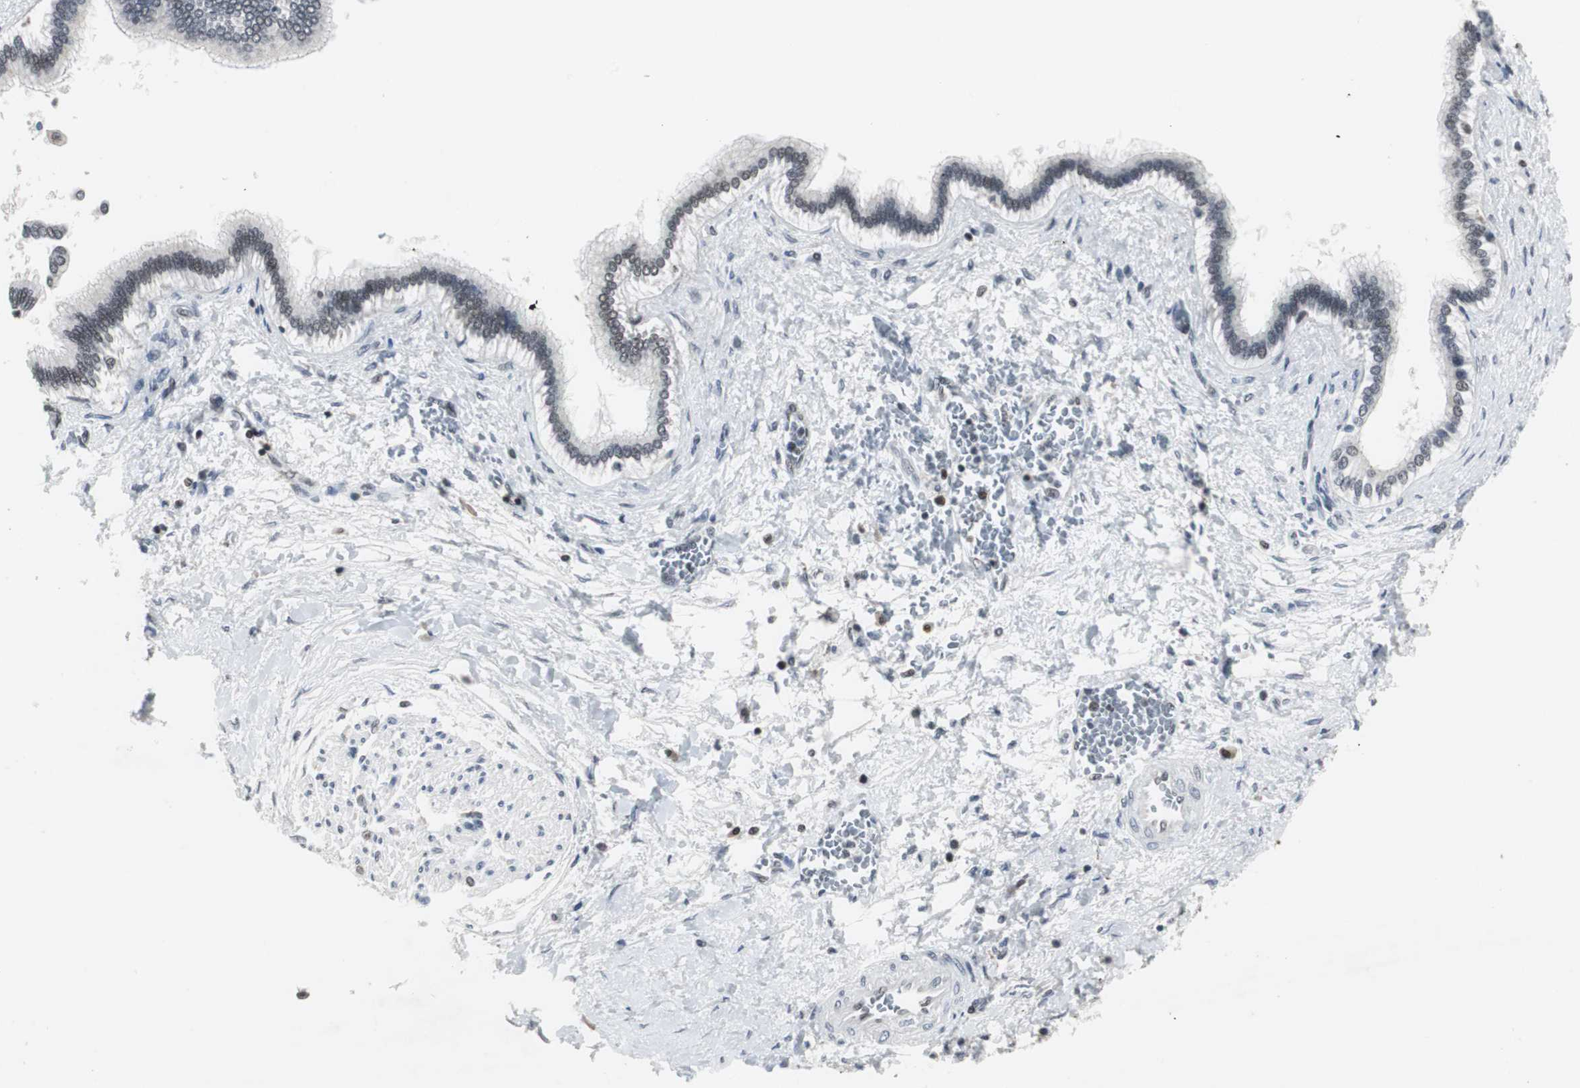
{"staining": {"intensity": "negative", "quantity": "none", "location": "none"}, "tissue": "liver cancer", "cell_type": "Tumor cells", "image_type": "cancer", "snomed": [{"axis": "morphology", "description": "Cholangiocarcinoma"}, {"axis": "topography", "description": "Liver"}], "caption": "Immunohistochemistry (IHC) histopathology image of liver cholangiocarcinoma stained for a protein (brown), which demonstrates no positivity in tumor cells.", "gene": "RAD9A", "patient": {"sex": "male", "age": 50}}